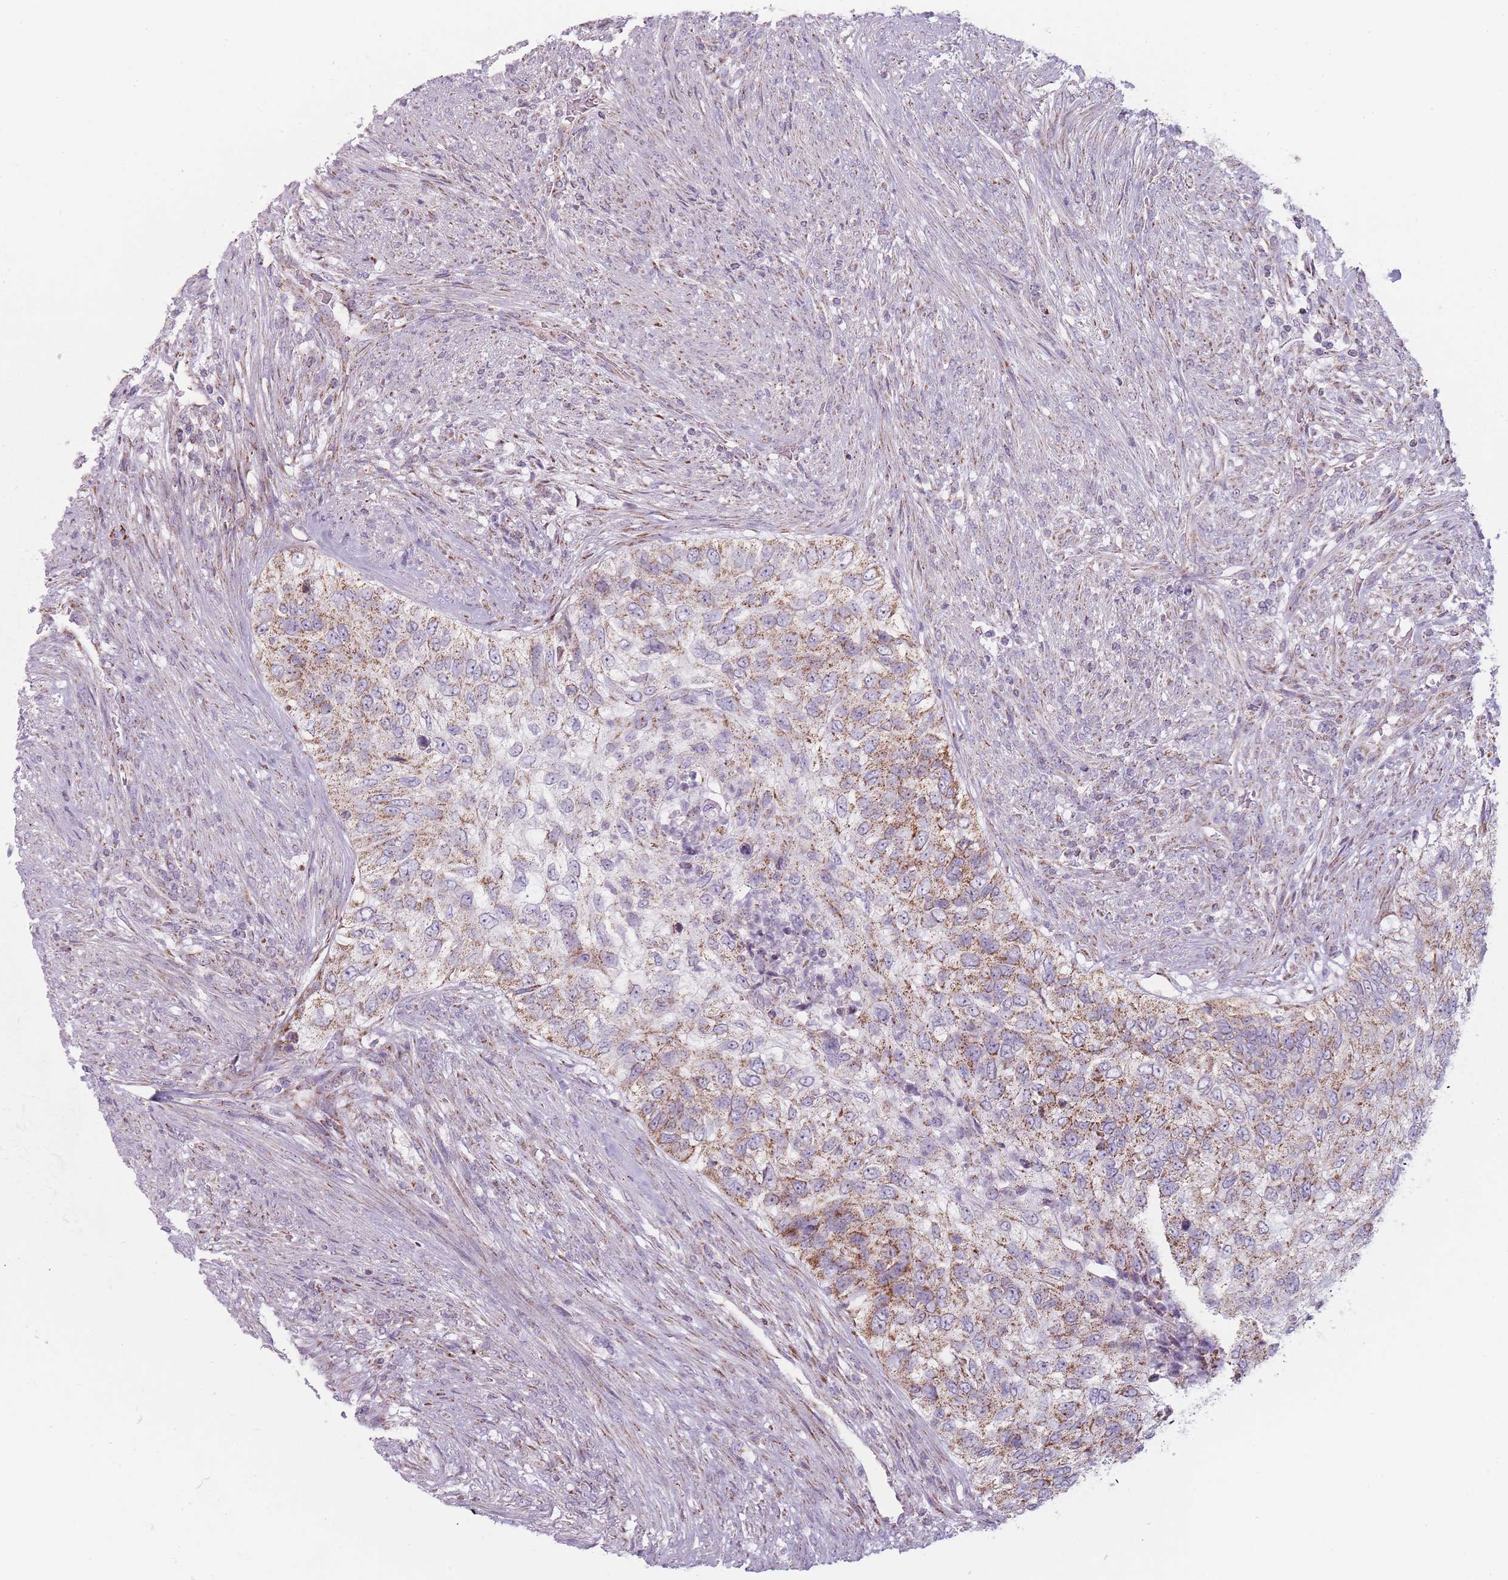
{"staining": {"intensity": "moderate", "quantity": ">75%", "location": "cytoplasmic/membranous"}, "tissue": "urothelial cancer", "cell_type": "Tumor cells", "image_type": "cancer", "snomed": [{"axis": "morphology", "description": "Urothelial carcinoma, High grade"}, {"axis": "topography", "description": "Urinary bladder"}], "caption": "Protein expression analysis of high-grade urothelial carcinoma demonstrates moderate cytoplasmic/membranous positivity in about >75% of tumor cells.", "gene": "DCHS1", "patient": {"sex": "female", "age": 60}}